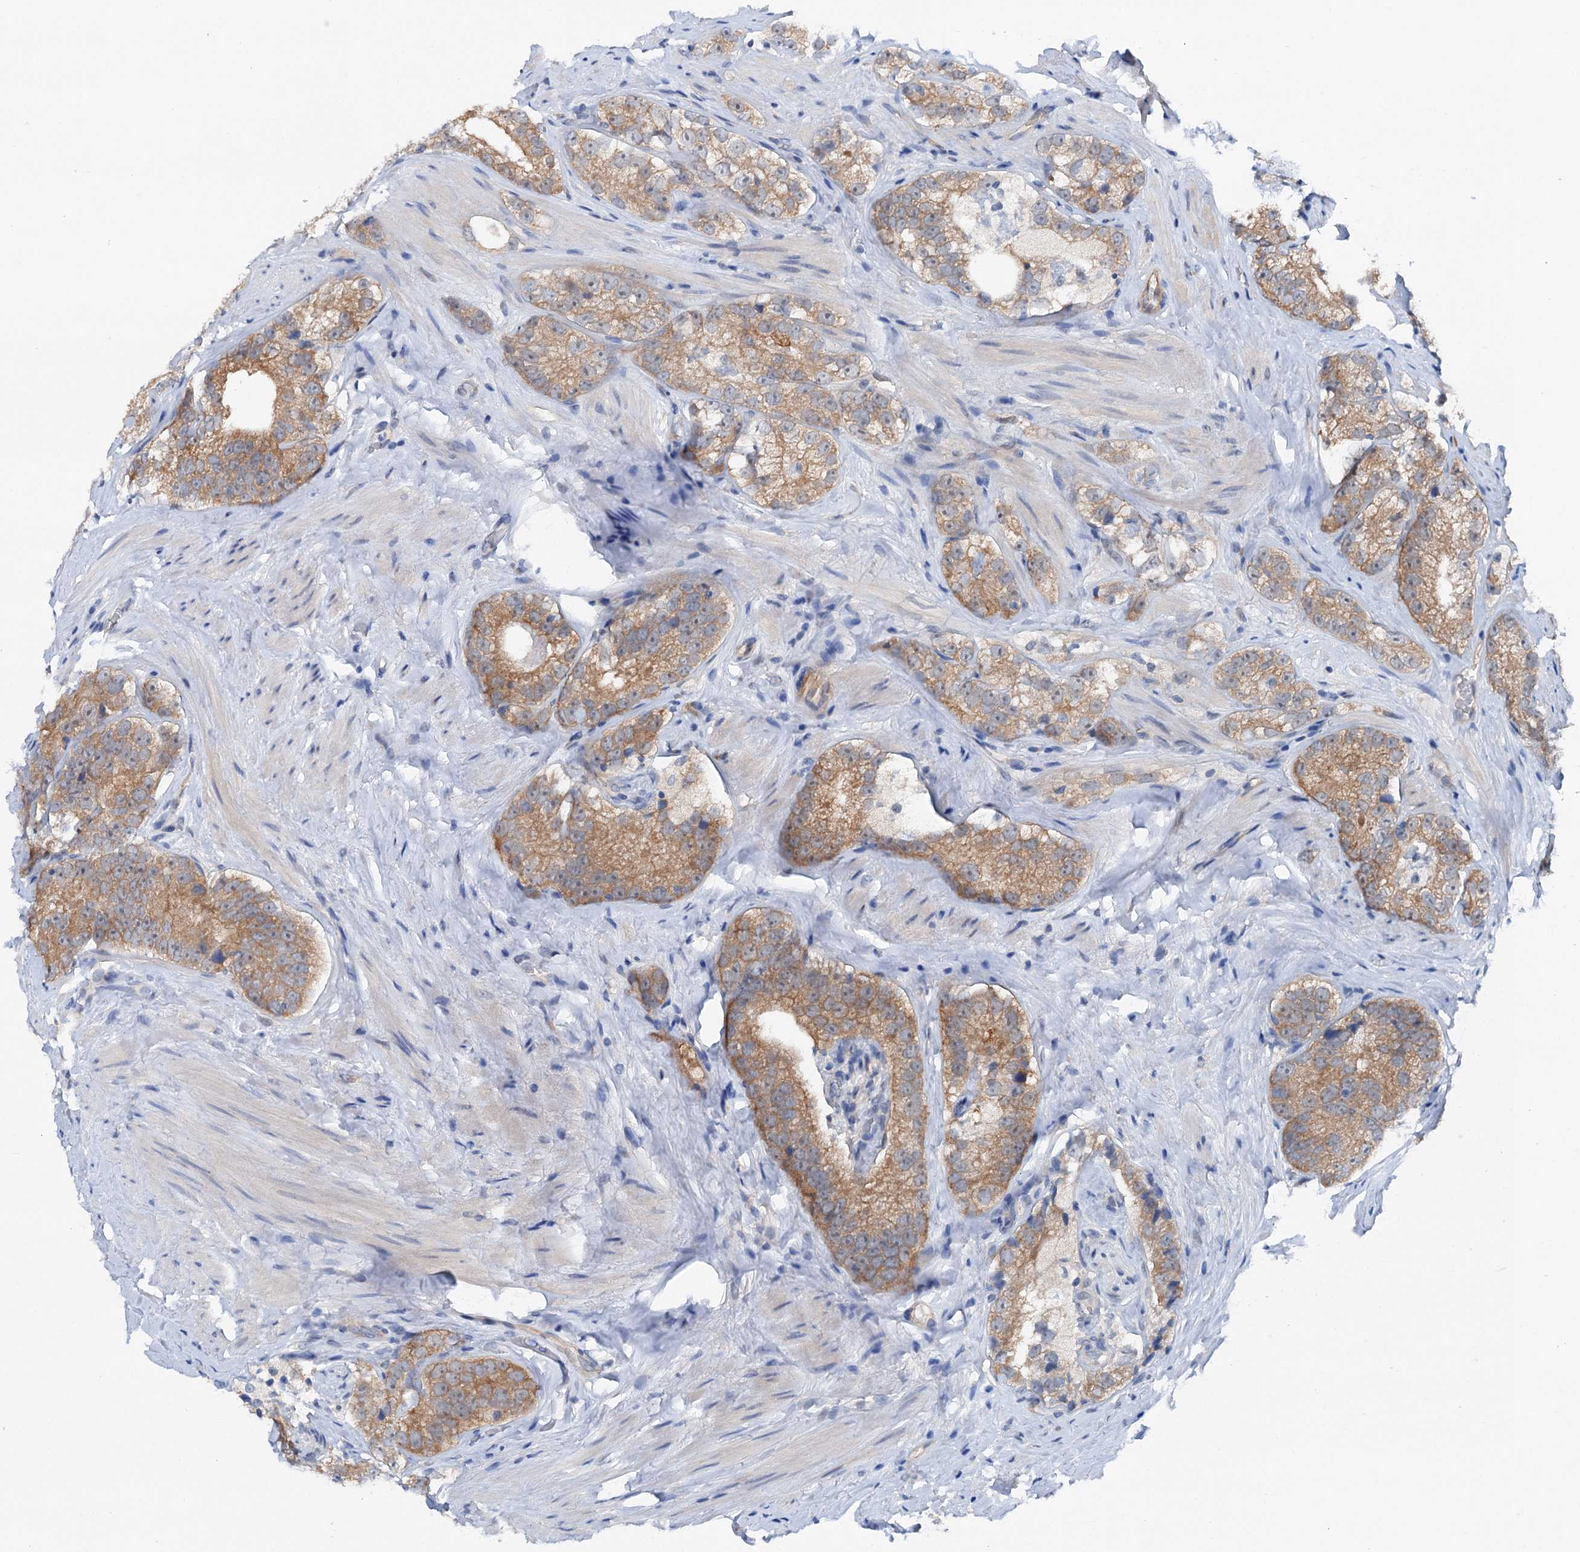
{"staining": {"intensity": "moderate", "quantity": ">75%", "location": "cytoplasmic/membranous"}, "tissue": "prostate cancer", "cell_type": "Tumor cells", "image_type": "cancer", "snomed": [{"axis": "morphology", "description": "Adenocarcinoma, High grade"}, {"axis": "topography", "description": "Prostate"}], "caption": "About >75% of tumor cells in human prostate cancer show moderate cytoplasmic/membranous protein staining as visualized by brown immunohistochemical staining.", "gene": "SHROOM1", "patient": {"sex": "male", "age": 56}}